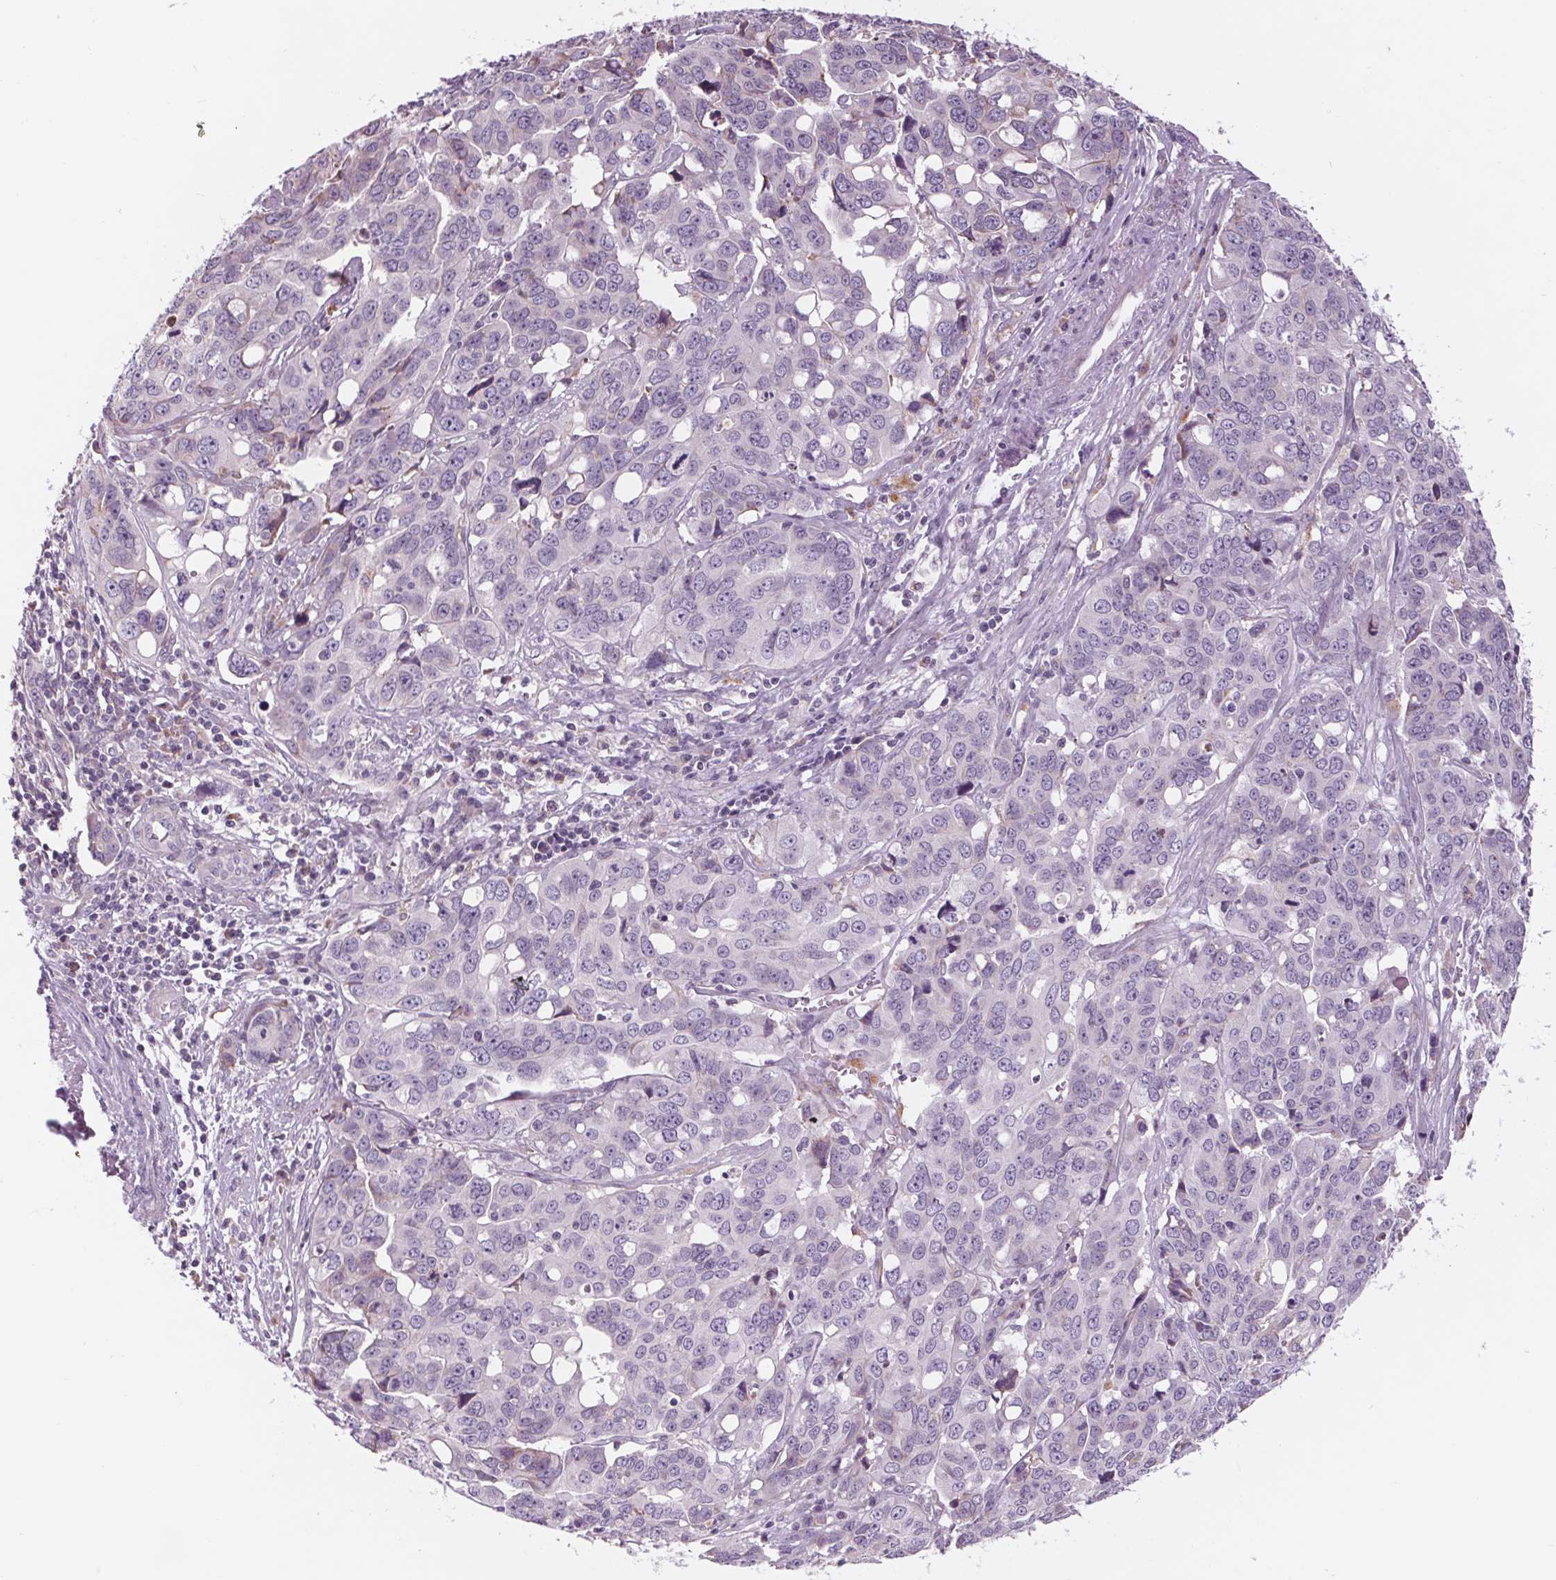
{"staining": {"intensity": "negative", "quantity": "none", "location": "none"}, "tissue": "ovarian cancer", "cell_type": "Tumor cells", "image_type": "cancer", "snomed": [{"axis": "morphology", "description": "Carcinoma, endometroid"}, {"axis": "topography", "description": "Ovary"}], "caption": "This micrograph is of ovarian cancer stained with IHC to label a protein in brown with the nuclei are counter-stained blue. There is no positivity in tumor cells.", "gene": "SAMD5", "patient": {"sex": "female", "age": 78}}